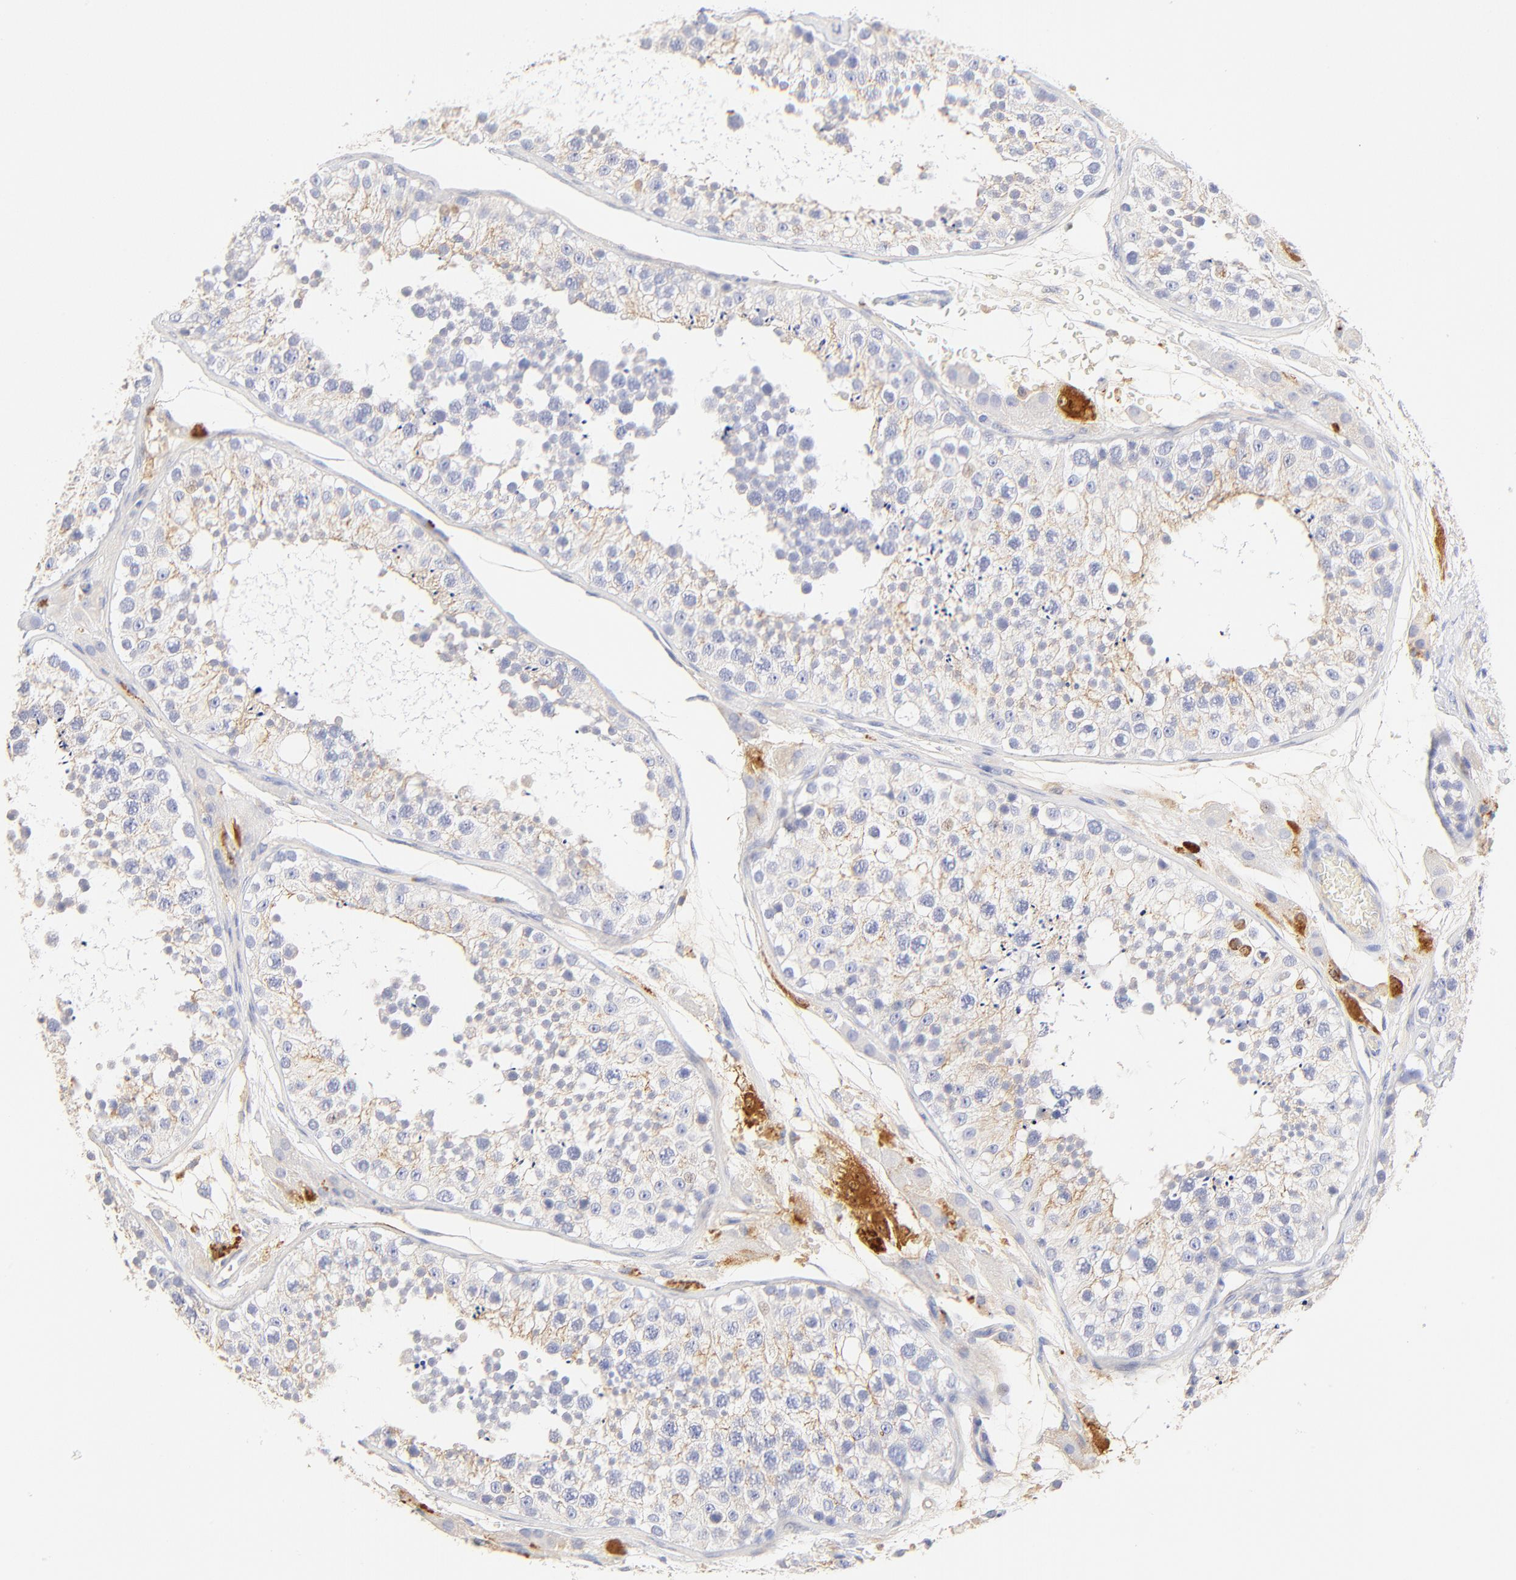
{"staining": {"intensity": "negative", "quantity": "none", "location": "none"}, "tissue": "testis", "cell_type": "Cells in seminiferous ducts", "image_type": "normal", "snomed": [{"axis": "morphology", "description": "Normal tissue, NOS"}, {"axis": "topography", "description": "Testis"}], "caption": "DAB (3,3'-diaminobenzidine) immunohistochemical staining of unremarkable human testis shows no significant positivity in cells in seminiferous ducts. (Immunohistochemistry, brightfield microscopy, high magnification).", "gene": "MDGA2", "patient": {"sex": "male", "age": 26}}